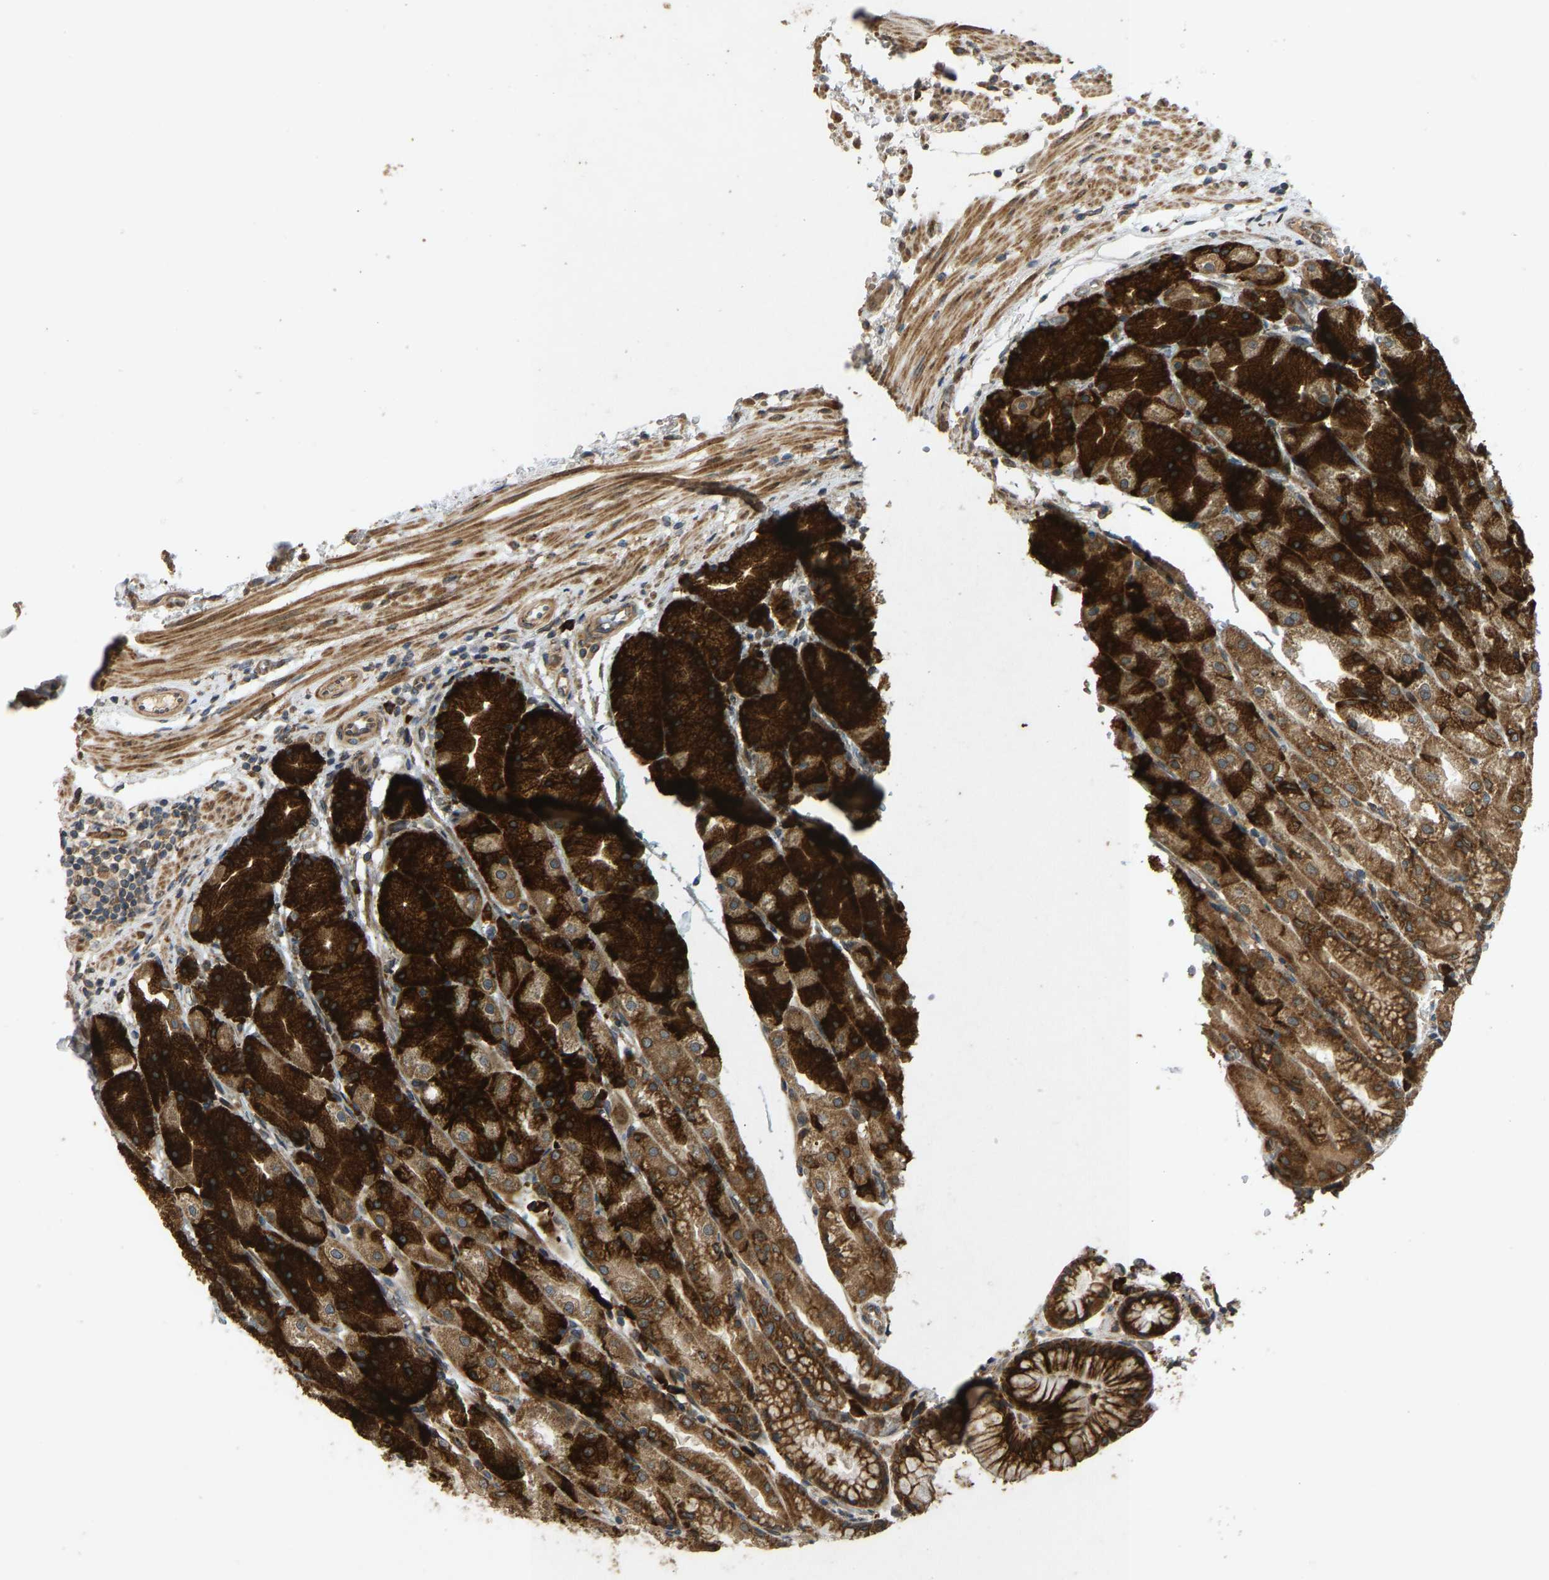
{"staining": {"intensity": "strong", "quantity": ">75%", "location": "cytoplasmic/membranous"}, "tissue": "stomach", "cell_type": "Glandular cells", "image_type": "normal", "snomed": [{"axis": "morphology", "description": "Normal tissue, NOS"}, {"axis": "topography", "description": "Stomach, upper"}], "caption": "Brown immunohistochemical staining in benign stomach exhibits strong cytoplasmic/membranous staining in about >75% of glandular cells.", "gene": "RPN2", "patient": {"sex": "male", "age": 72}}